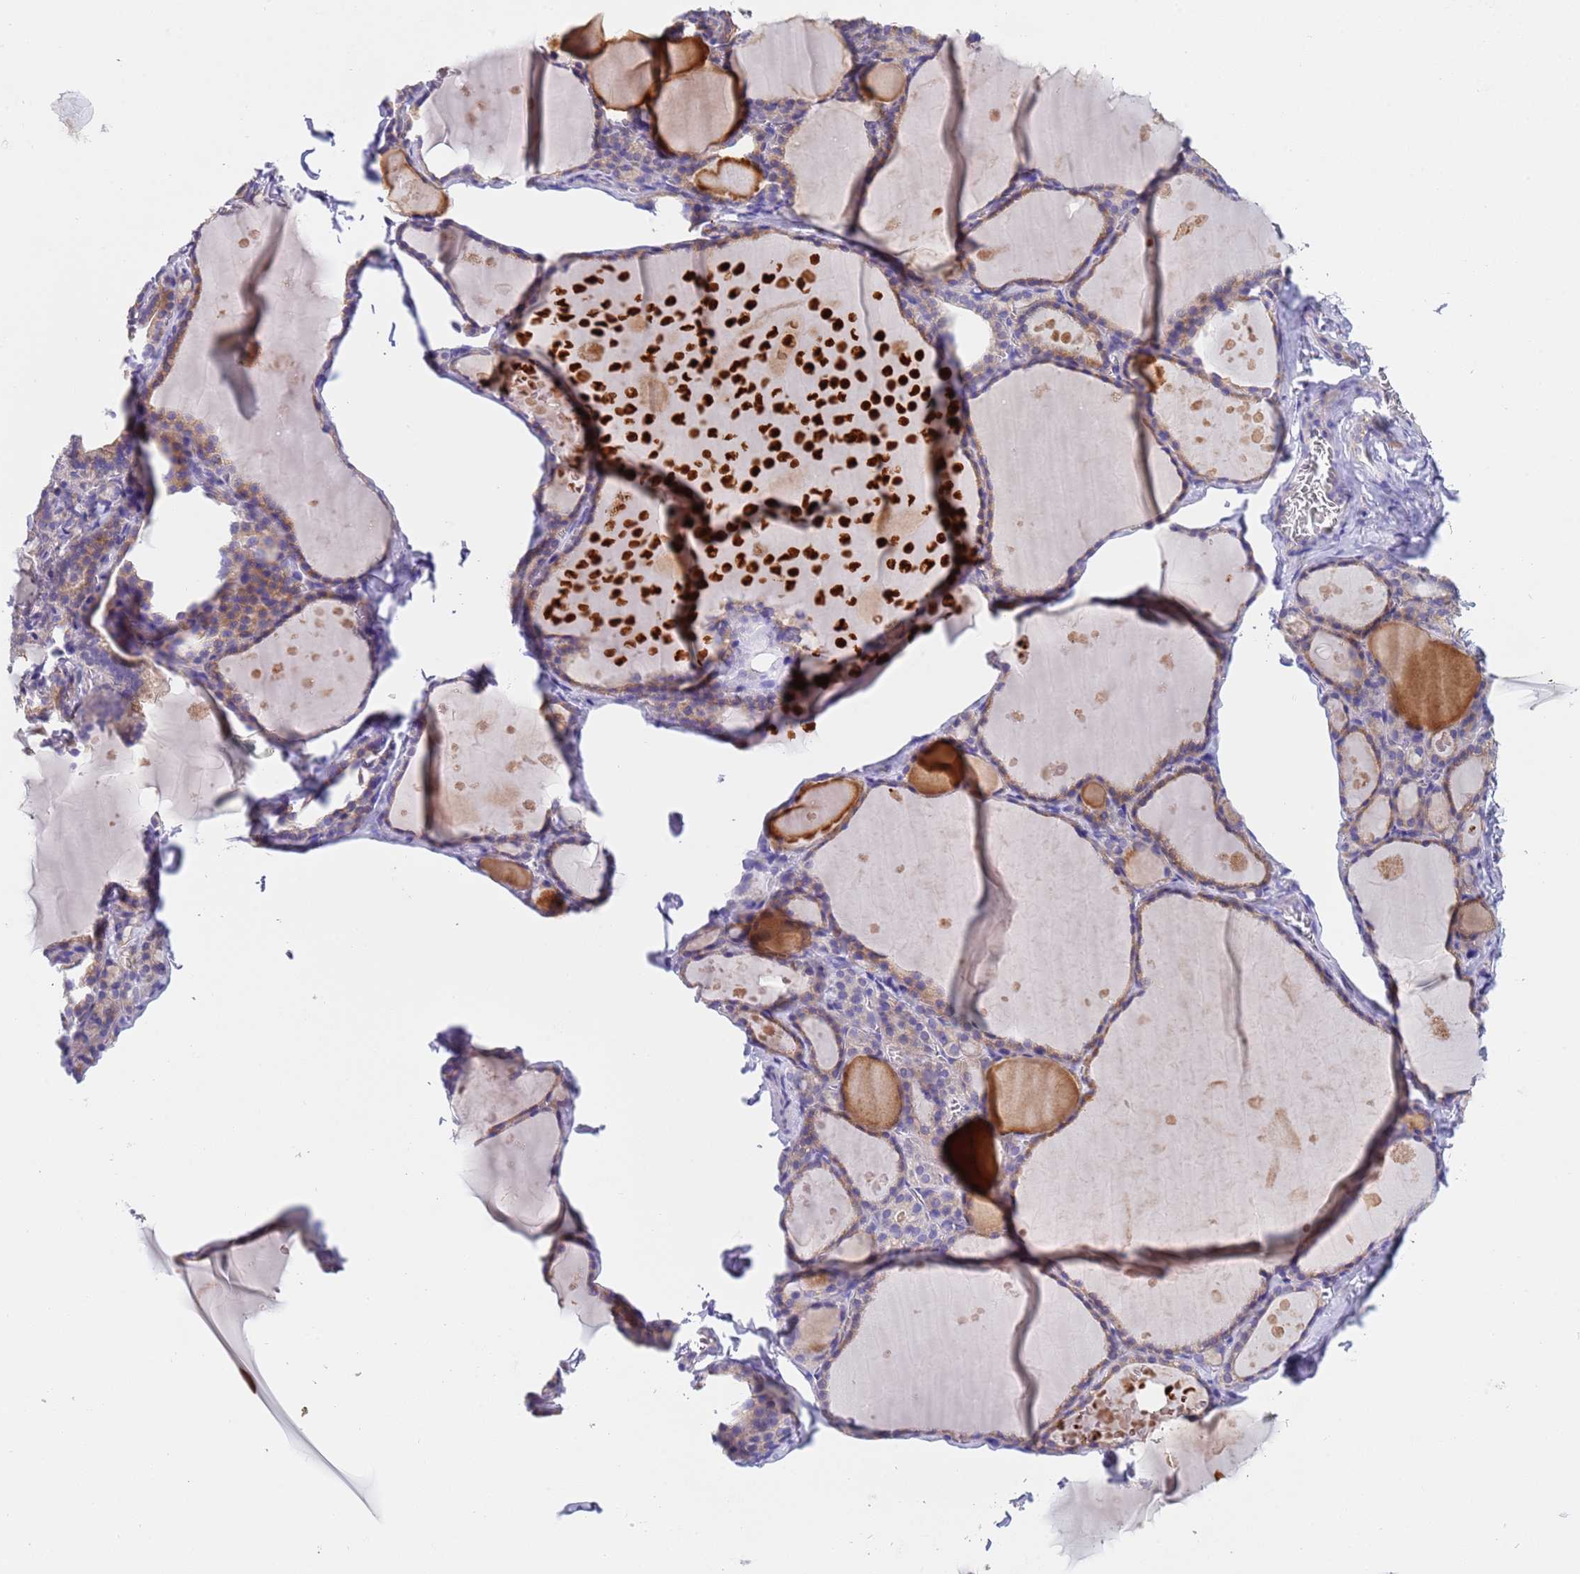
{"staining": {"intensity": "weak", "quantity": "25%-75%", "location": "cytoplasmic/membranous"}, "tissue": "thyroid gland", "cell_type": "Glandular cells", "image_type": "normal", "snomed": [{"axis": "morphology", "description": "Normal tissue, NOS"}, {"axis": "topography", "description": "Thyroid gland"}], "caption": "The photomicrograph demonstrates a brown stain indicating the presence of a protein in the cytoplasmic/membranous of glandular cells in thyroid gland.", "gene": "SLC24A3", "patient": {"sex": "male", "age": 56}}